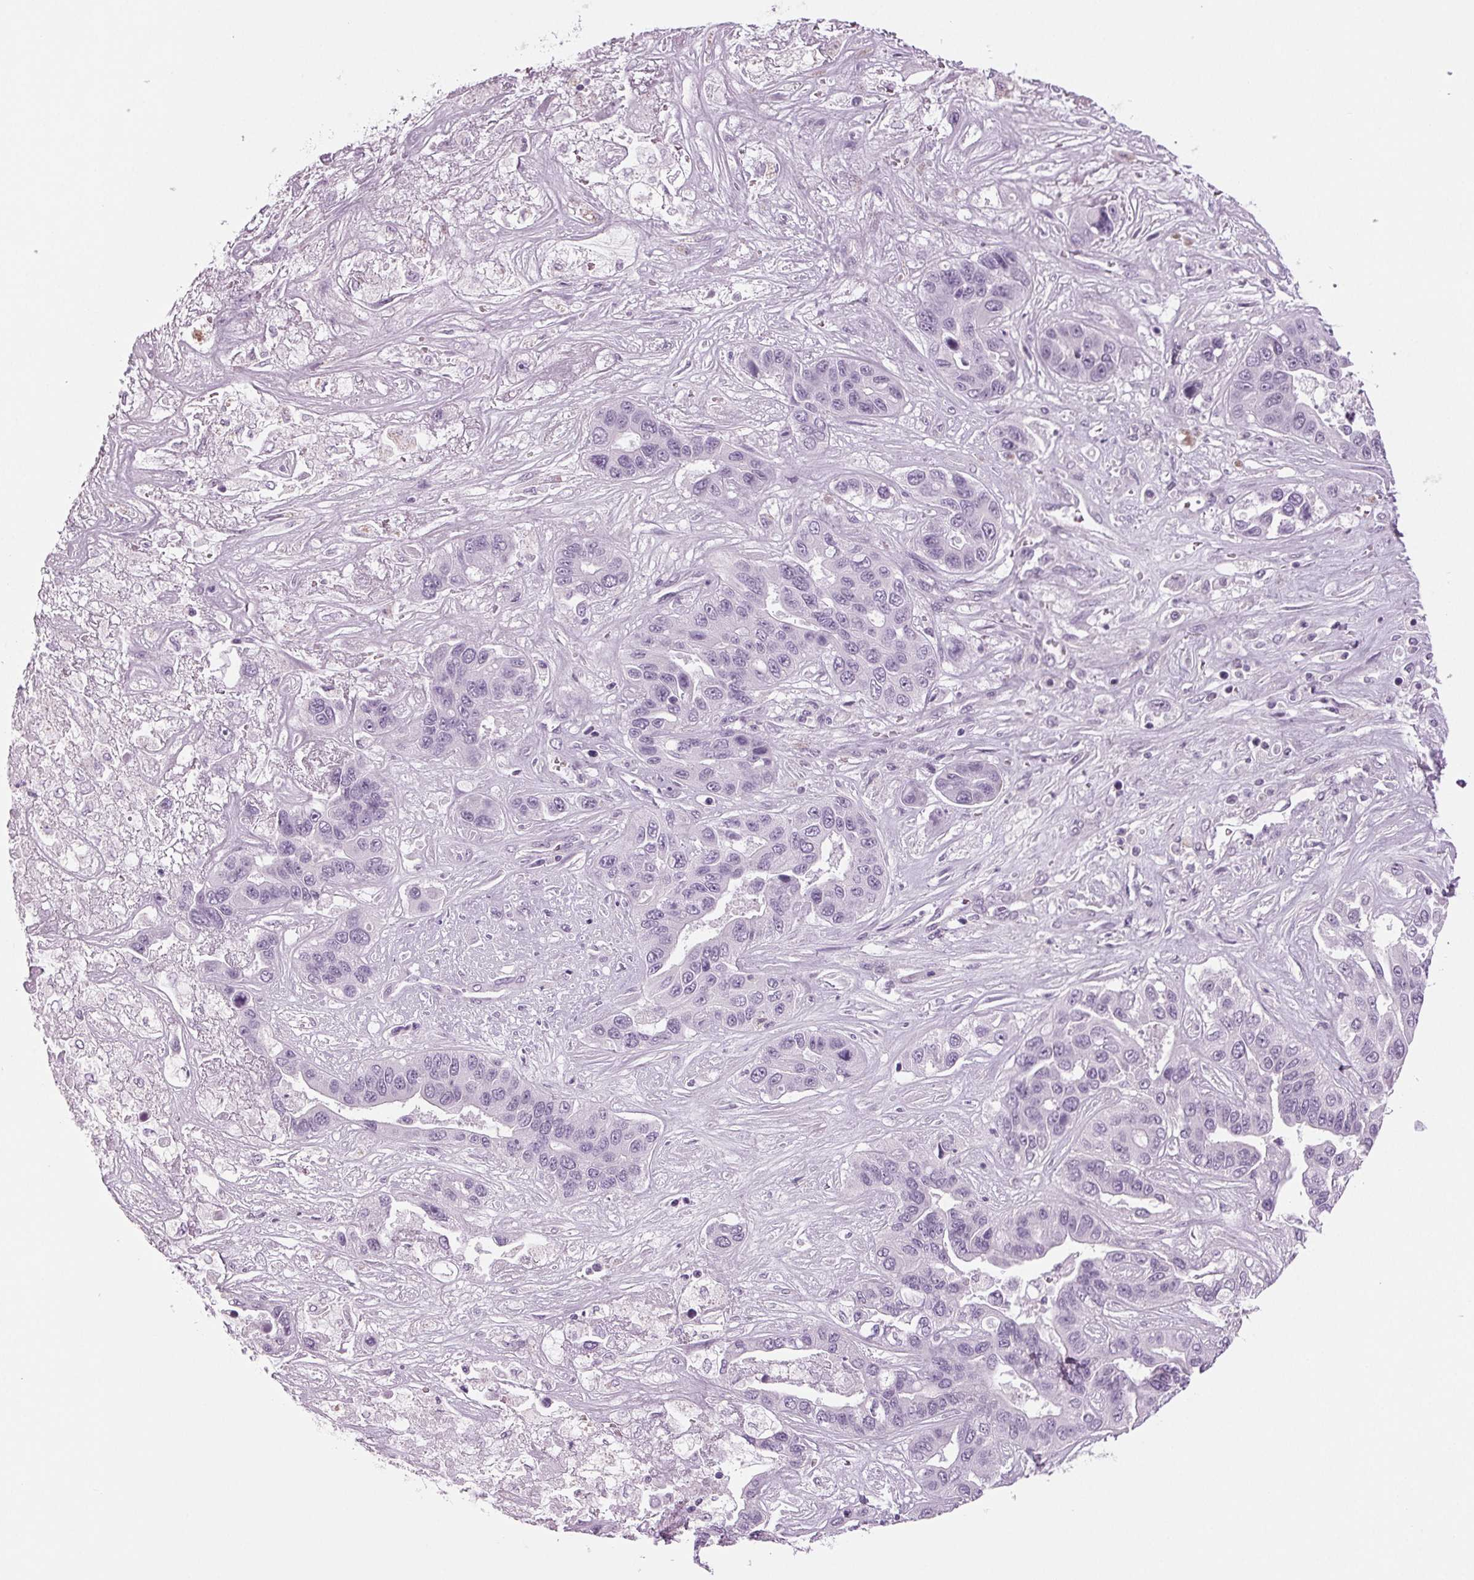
{"staining": {"intensity": "negative", "quantity": "none", "location": "none"}, "tissue": "liver cancer", "cell_type": "Tumor cells", "image_type": "cancer", "snomed": [{"axis": "morphology", "description": "Cholangiocarcinoma"}, {"axis": "topography", "description": "Liver"}], "caption": "Protein analysis of liver cholangiocarcinoma shows no significant expression in tumor cells. (Brightfield microscopy of DAB immunohistochemistry at high magnification).", "gene": "BHLHE22", "patient": {"sex": "female", "age": 52}}